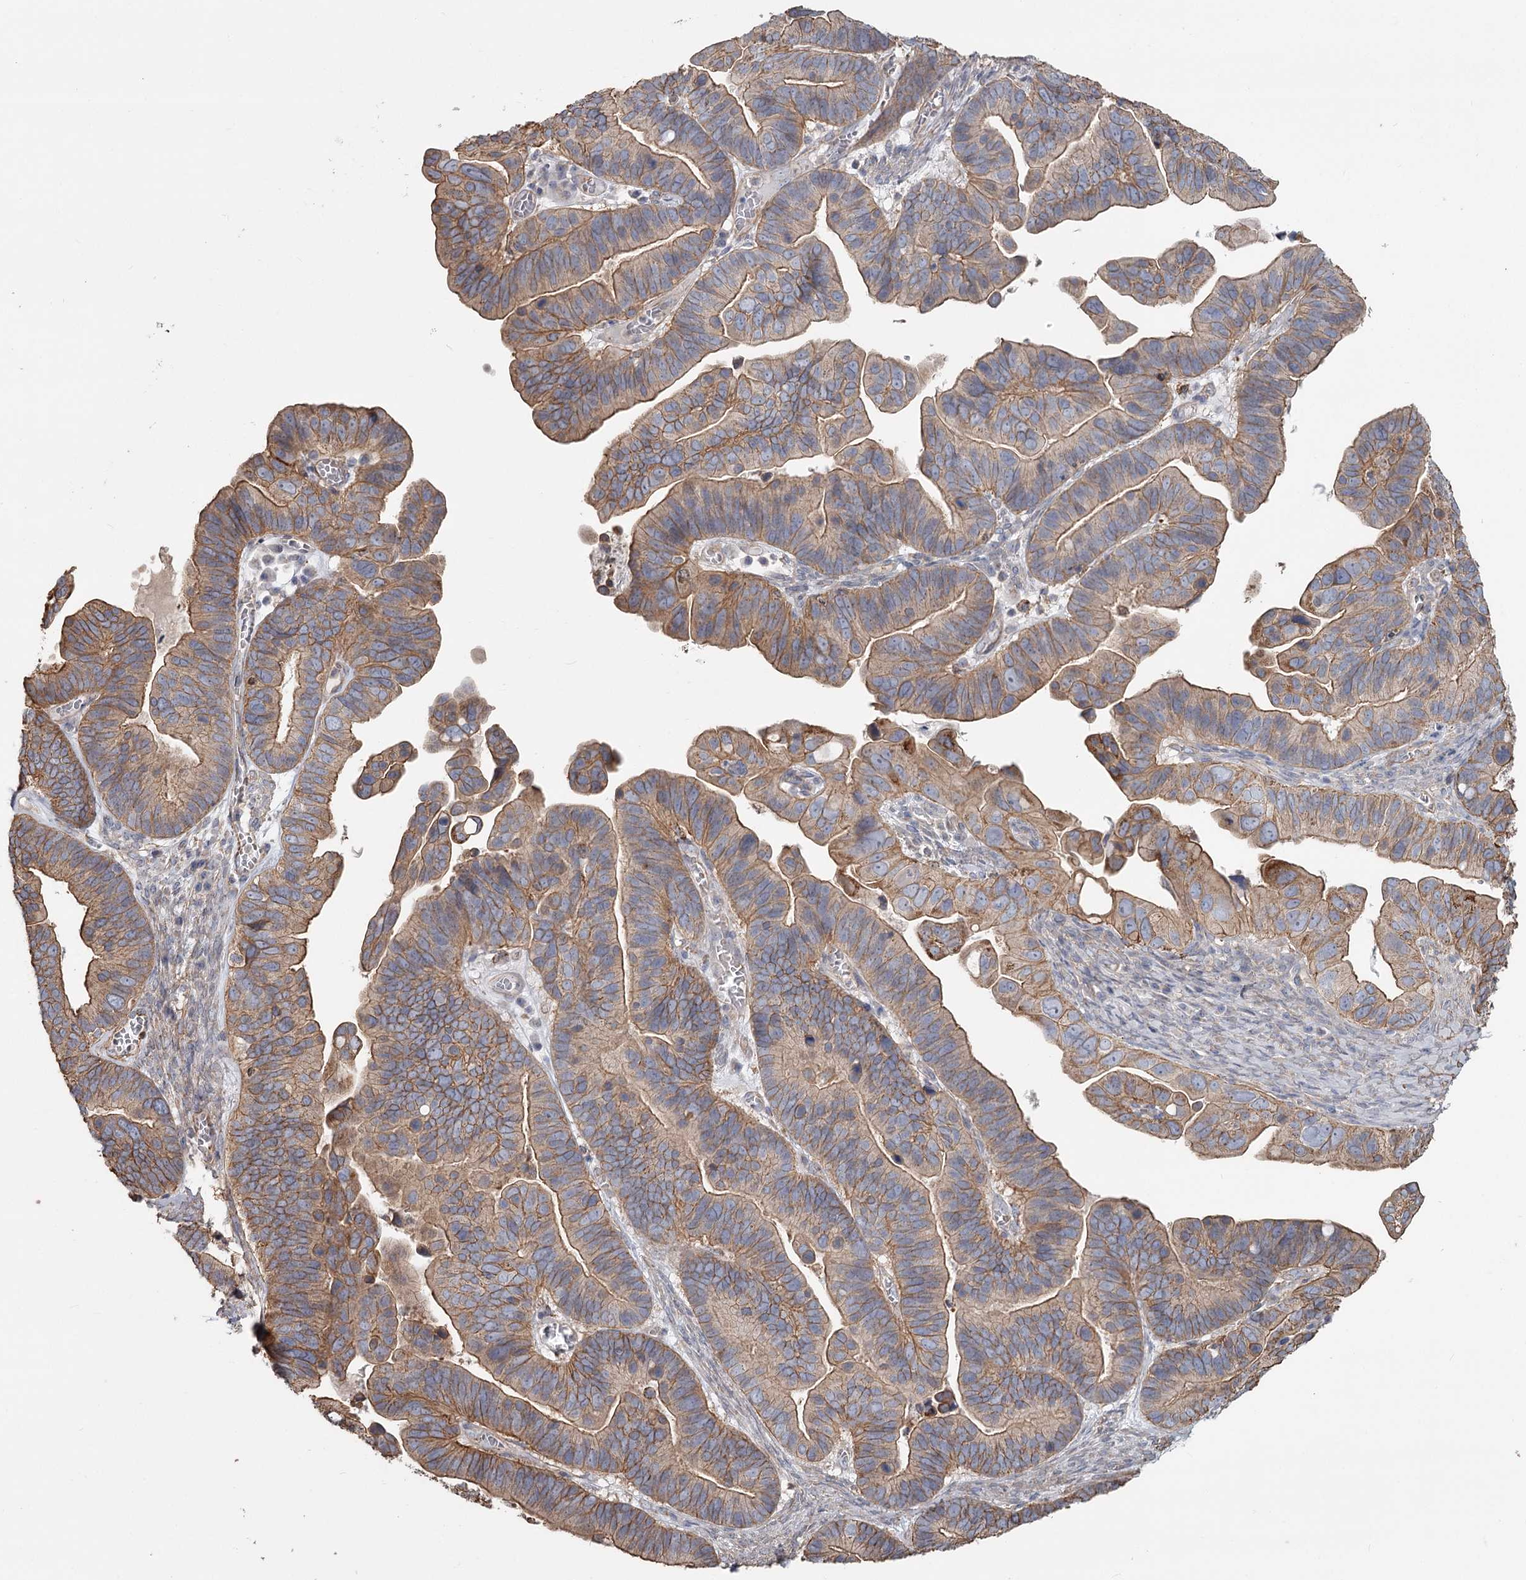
{"staining": {"intensity": "moderate", "quantity": ">75%", "location": "cytoplasmic/membranous"}, "tissue": "ovarian cancer", "cell_type": "Tumor cells", "image_type": "cancer", "snomed": [{"axis": "morphology", "description": "Cystadenocarcinoma, serous, NOS"}, {"axis": "topography", "description": "Ovary"}], "caption": "Tumor cells demonstrate moderate cytoplasmic/membranous expression in approximately >75% of cells in ovarian serous cystadenocarcinoma.", "gene": "DHRS9", "patient": {"sex": "female", "age": 56}}